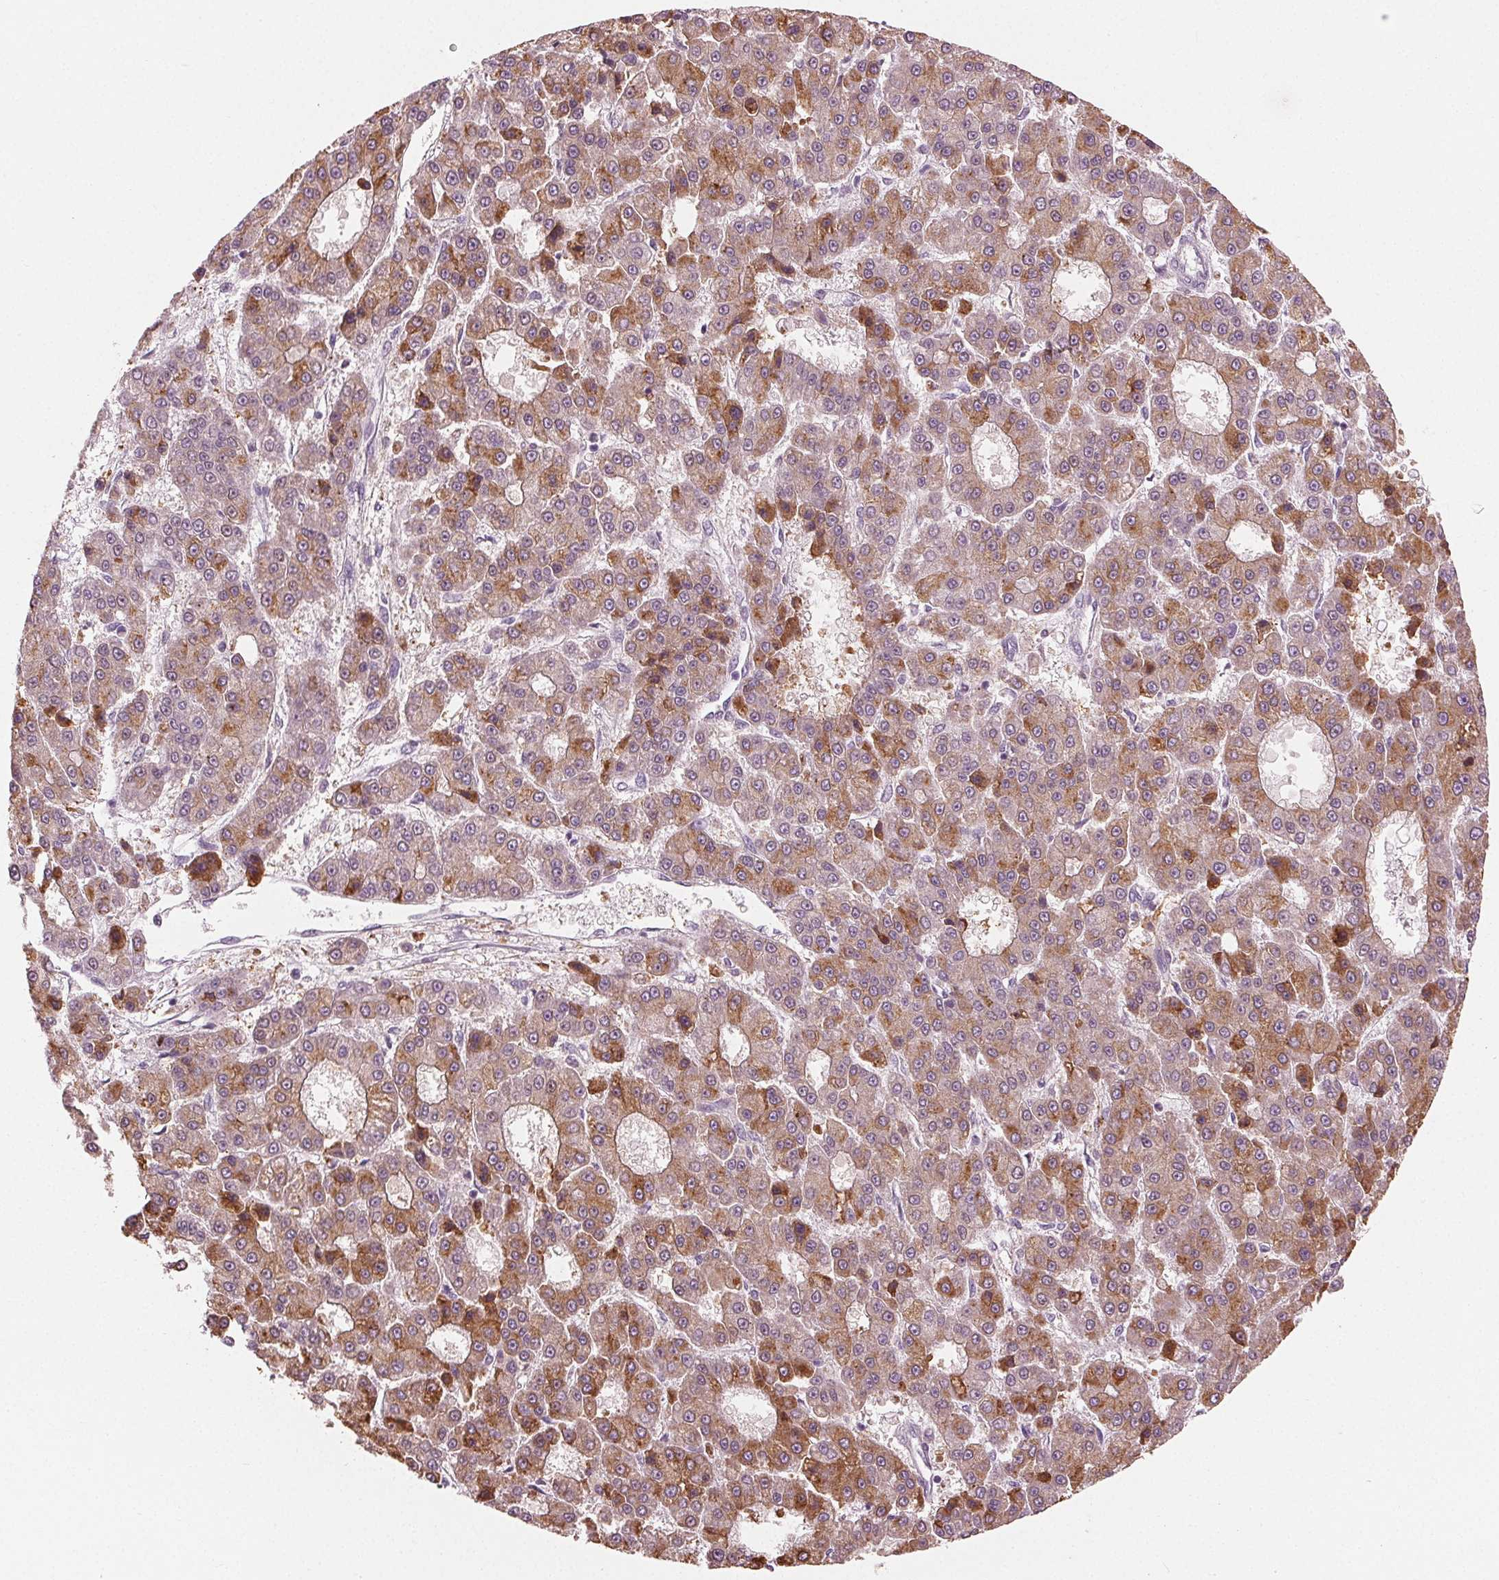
{"staining": {"intensity": "moderate", "quantity": ">75%", "location": "cytoplasmic/membranous"}, "tissue": "liver cancer", "cell_type": "Tumor cells", "image_type": "cancer", "snomed": [{"axis": "morphology", "description": "Carcinoma, Hepatocellular, NOS"}, {"axis": "topography", "description": "Liver"}], "caption": "IHC staining of liver cancer (hepatocellular carcinoma), which exhibits medium levels of moderate cytoplasmic/membranous expression in approximately >75% of tumor cells indicating moderate cytoplasmic/membranous protein staining. The staining was performed using DAB (3,3'-diaminobenzidine) (brown) for protein detection and nuclei were counterstained in hematoxylin (blue).", "gene": "PRAP1", "patient": {"sex": "male", "age": 70}}